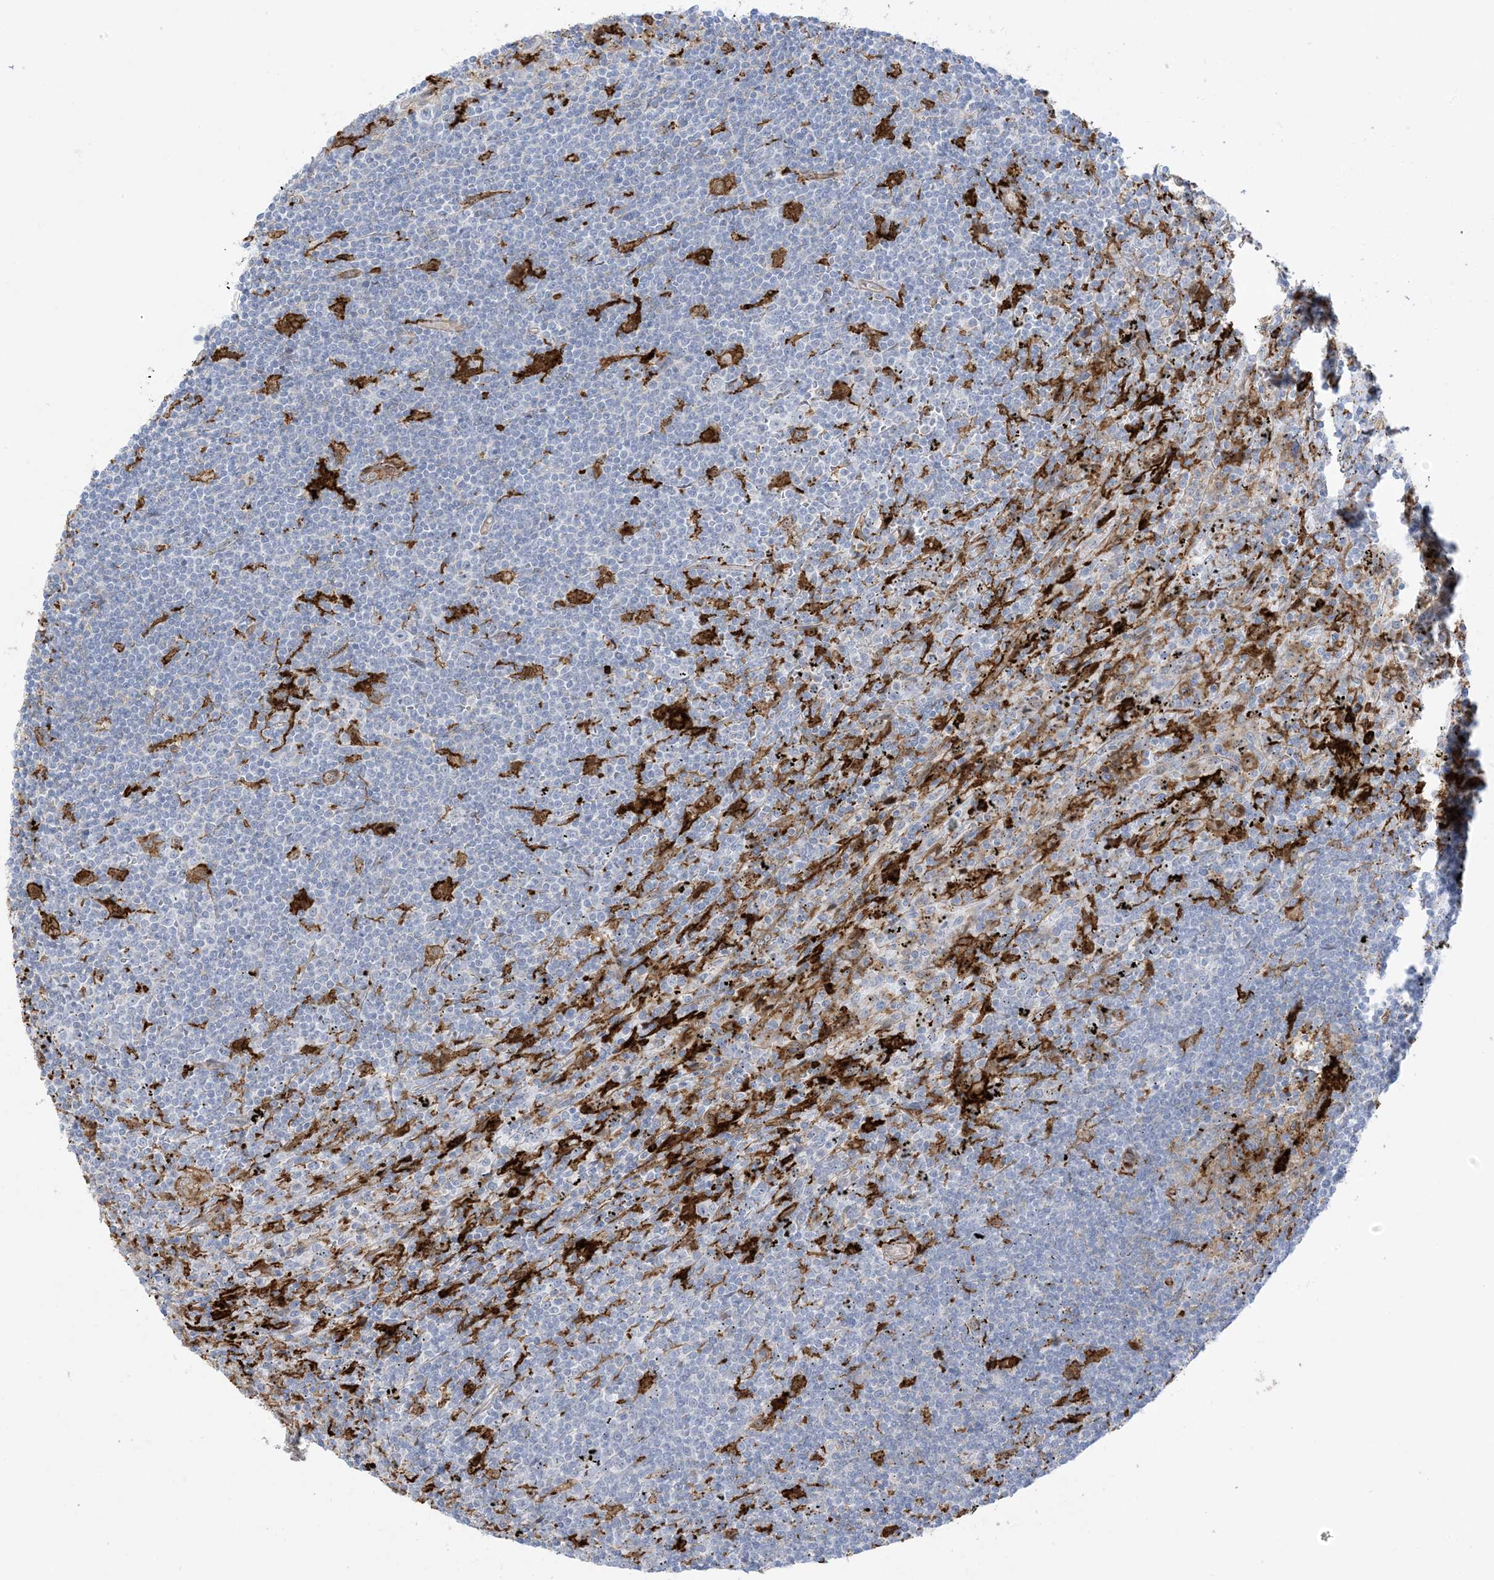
{"staining": {"intensity": "negative", "quantity": "none", "location": "none"}, "tissue": "lymphoma", "cell_type": "Tumor cells", "image_type": "cancer", "snomed": [{"axis": "morphology", "description": "Malignant lymphoma, non-Hodgkin's type, Low grade"}, {"axis": "topography", "description": "Spleen"}], "caption": "An immunohistochemistry (IHC) photomicrograph of lymphoma is shown. There is no staining in tumor cells of lymphoma.", "gene": "ICMT", "patient": {"sex": "male", "age": 76}}